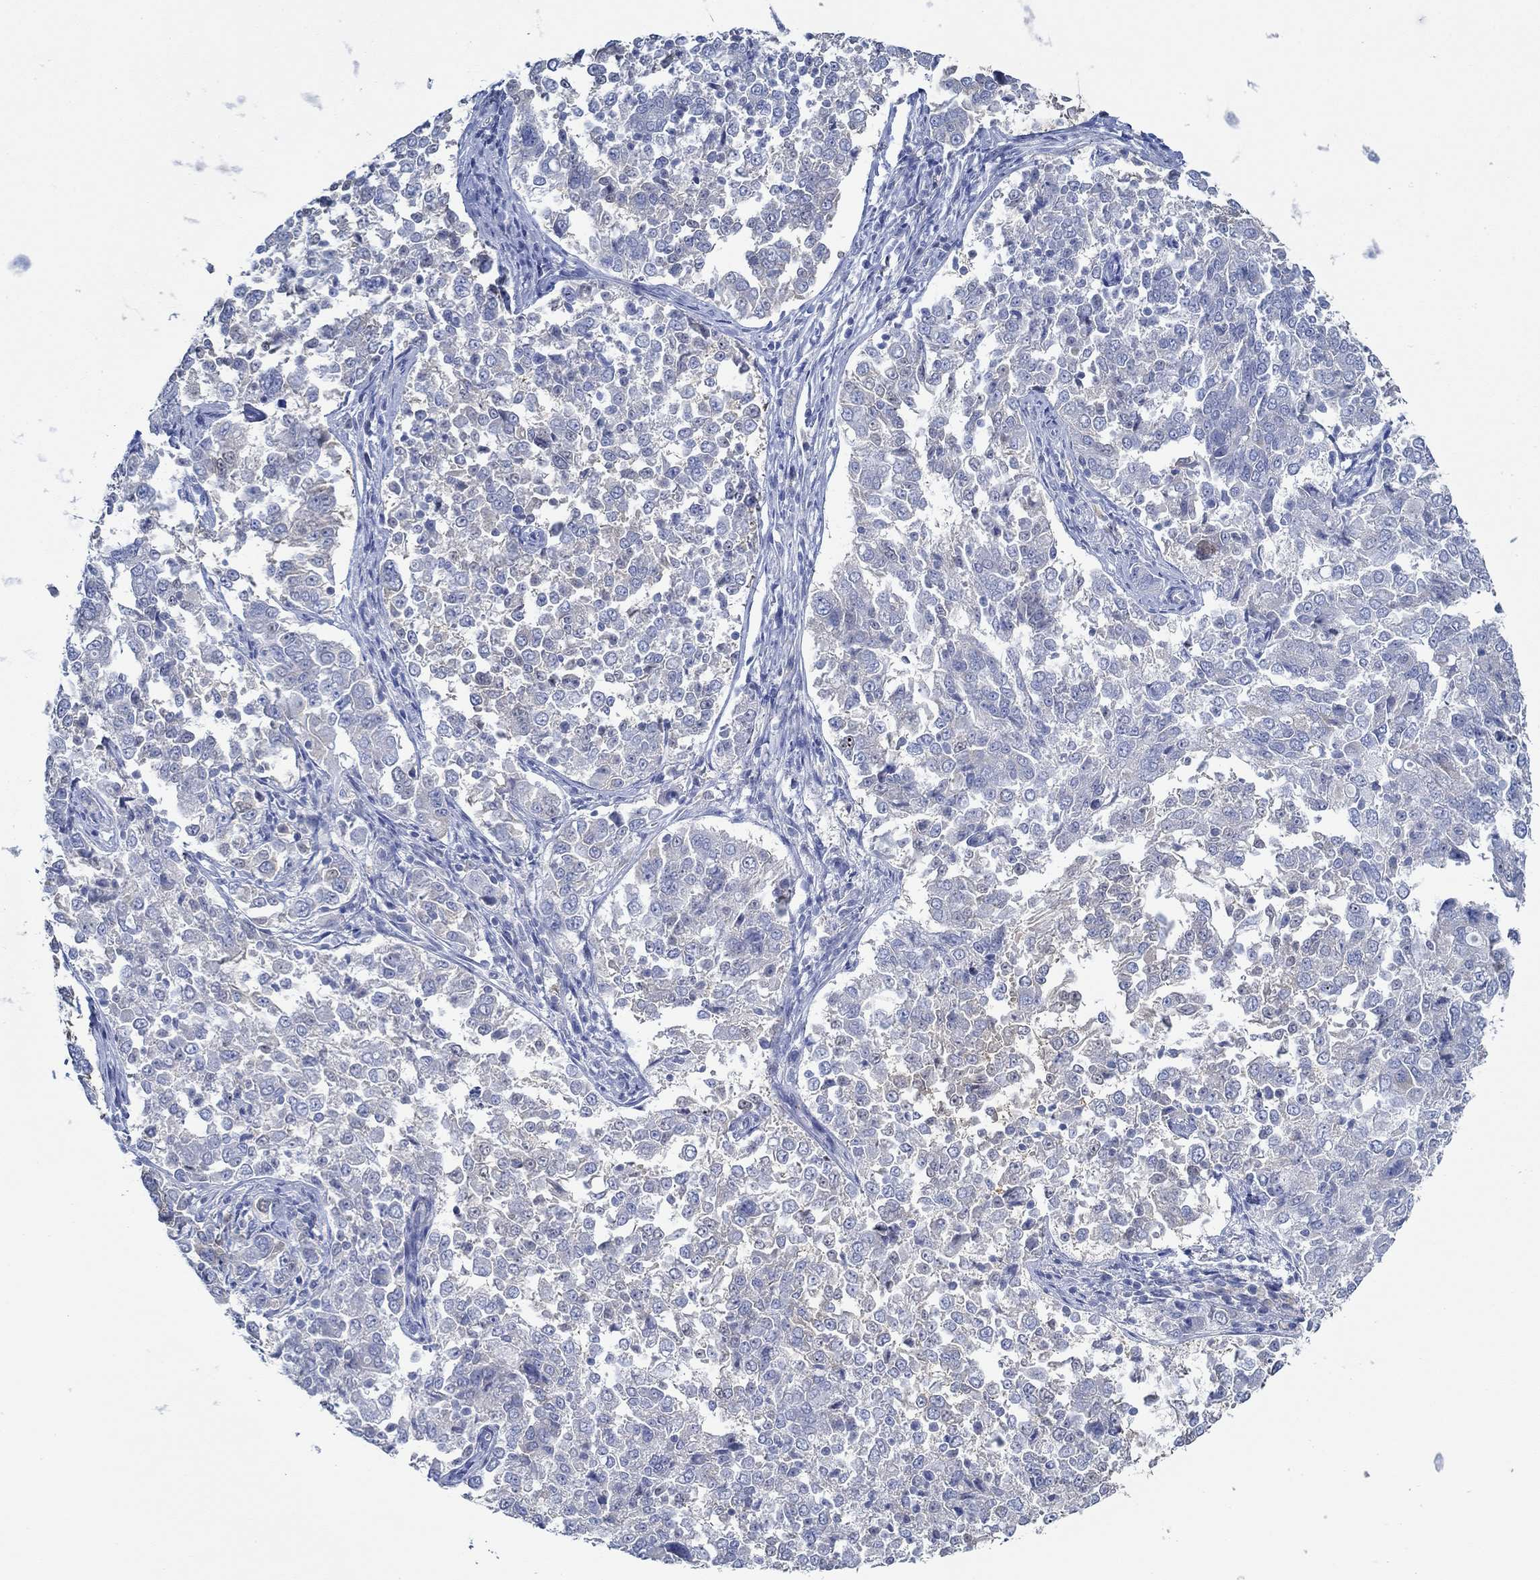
{"staining": {"intensity": "negative", "quantity": "none", "location": "none"}, "tissue": "endometrial cancer", "cell_type": "Tumor cells", "image_type": "cancer", "snomed": [{"axis": "morphology", "description": "Adenocarcinoma, NOS"}, {"axis": "topography", "description": "Endometrium"}], "caption": "High power microscopy photomicrograph of an immunohistochemistry histopathology image of endometrial cancer (adenocarcinoma), revealing no significant staining in tumor cells.", "gene": "SLC27A3", "patient": {"sex": "female", "age": 43}}